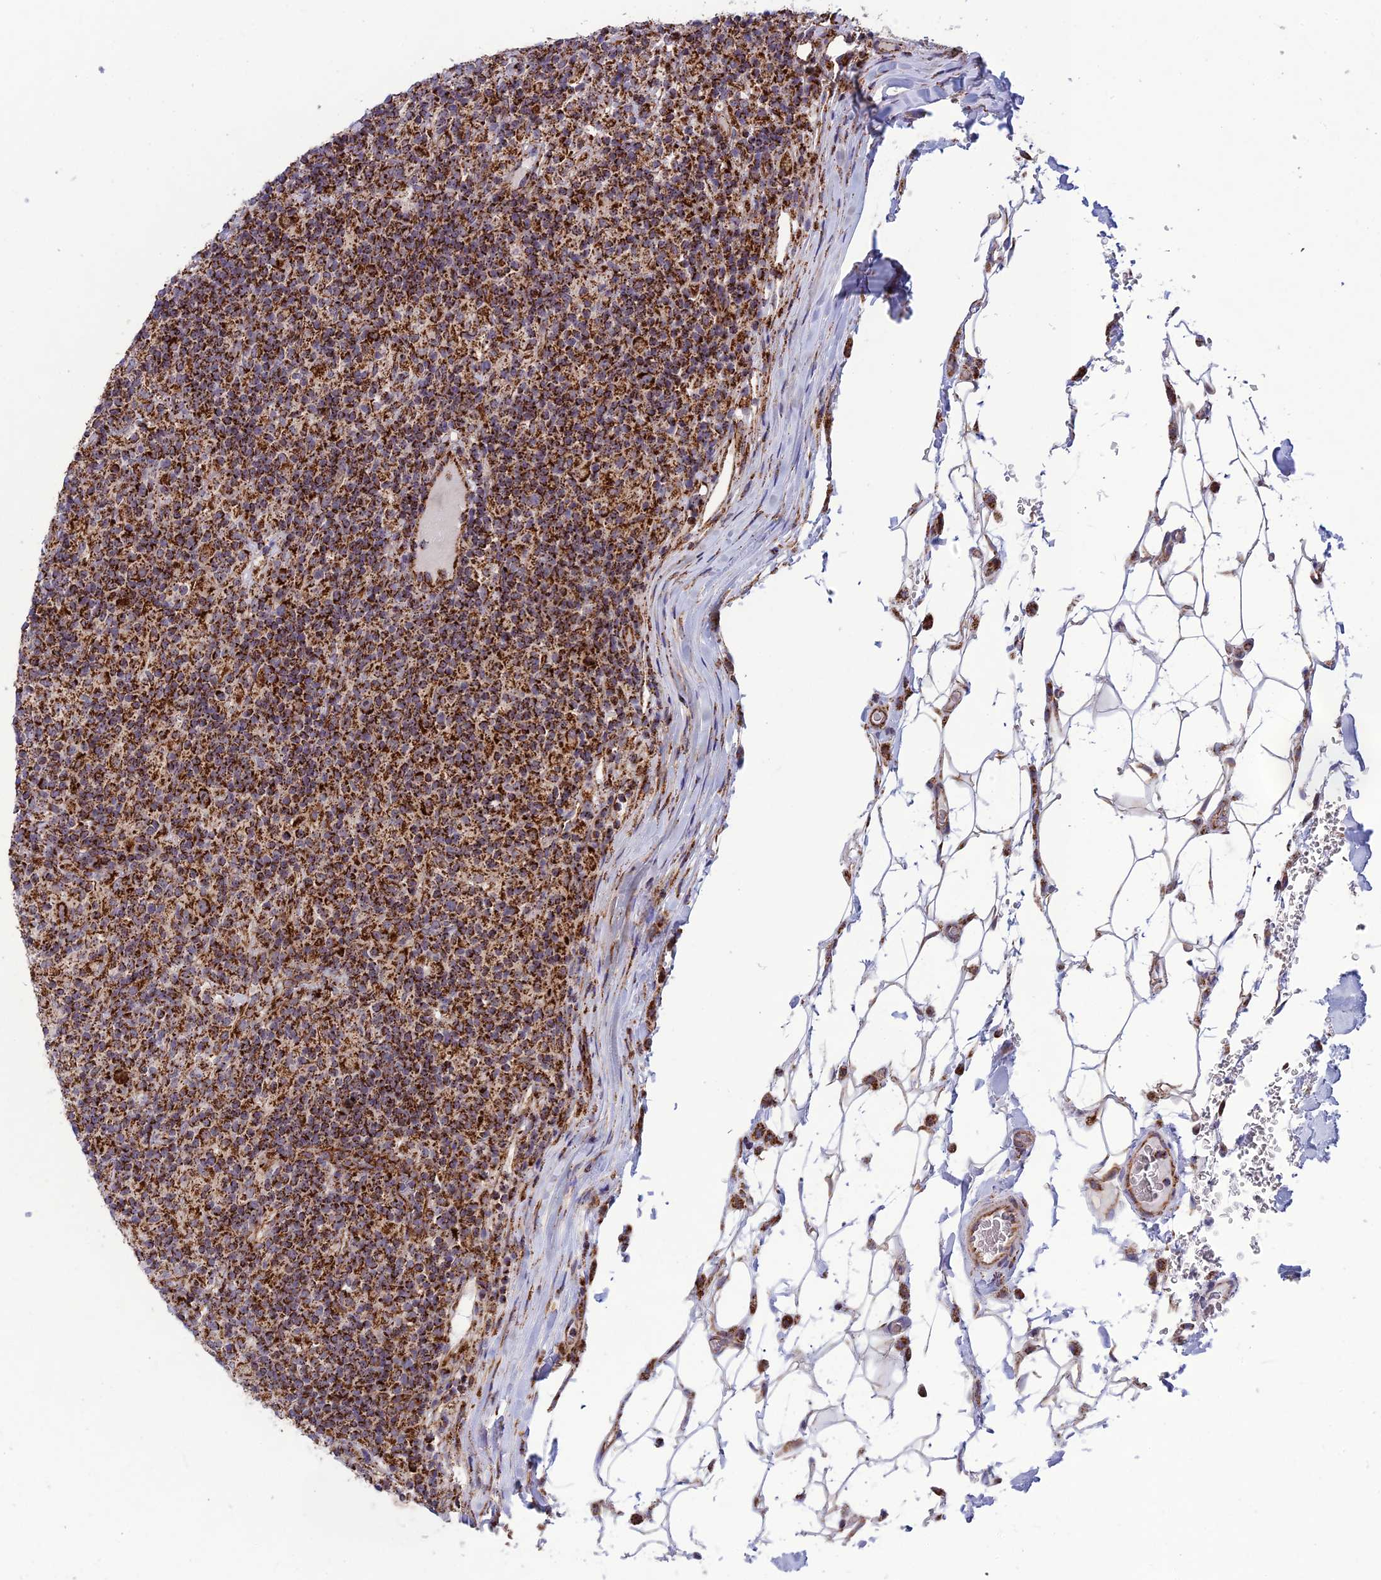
{"staining": {"intensity": "strong", "quantity": ">75%", "location": "cytoplasmic/membranous"}, "tissue": "lymphoma", "cell_type": "Tumor cells", "image_type": "cancer", "snomed": [{"axis": "morphology", "description": "Hodgkin's disease, NOS"}, {"axis": "topography", "description": "Lymph node"}], "caption": "Protein staining exhibits strong cytoplasmic/membranous staining in about >75% of tumor cells in Hodgkin's disease.", "gene": "MRPS18B", "patient": {"sex": "male", "age": 70}}